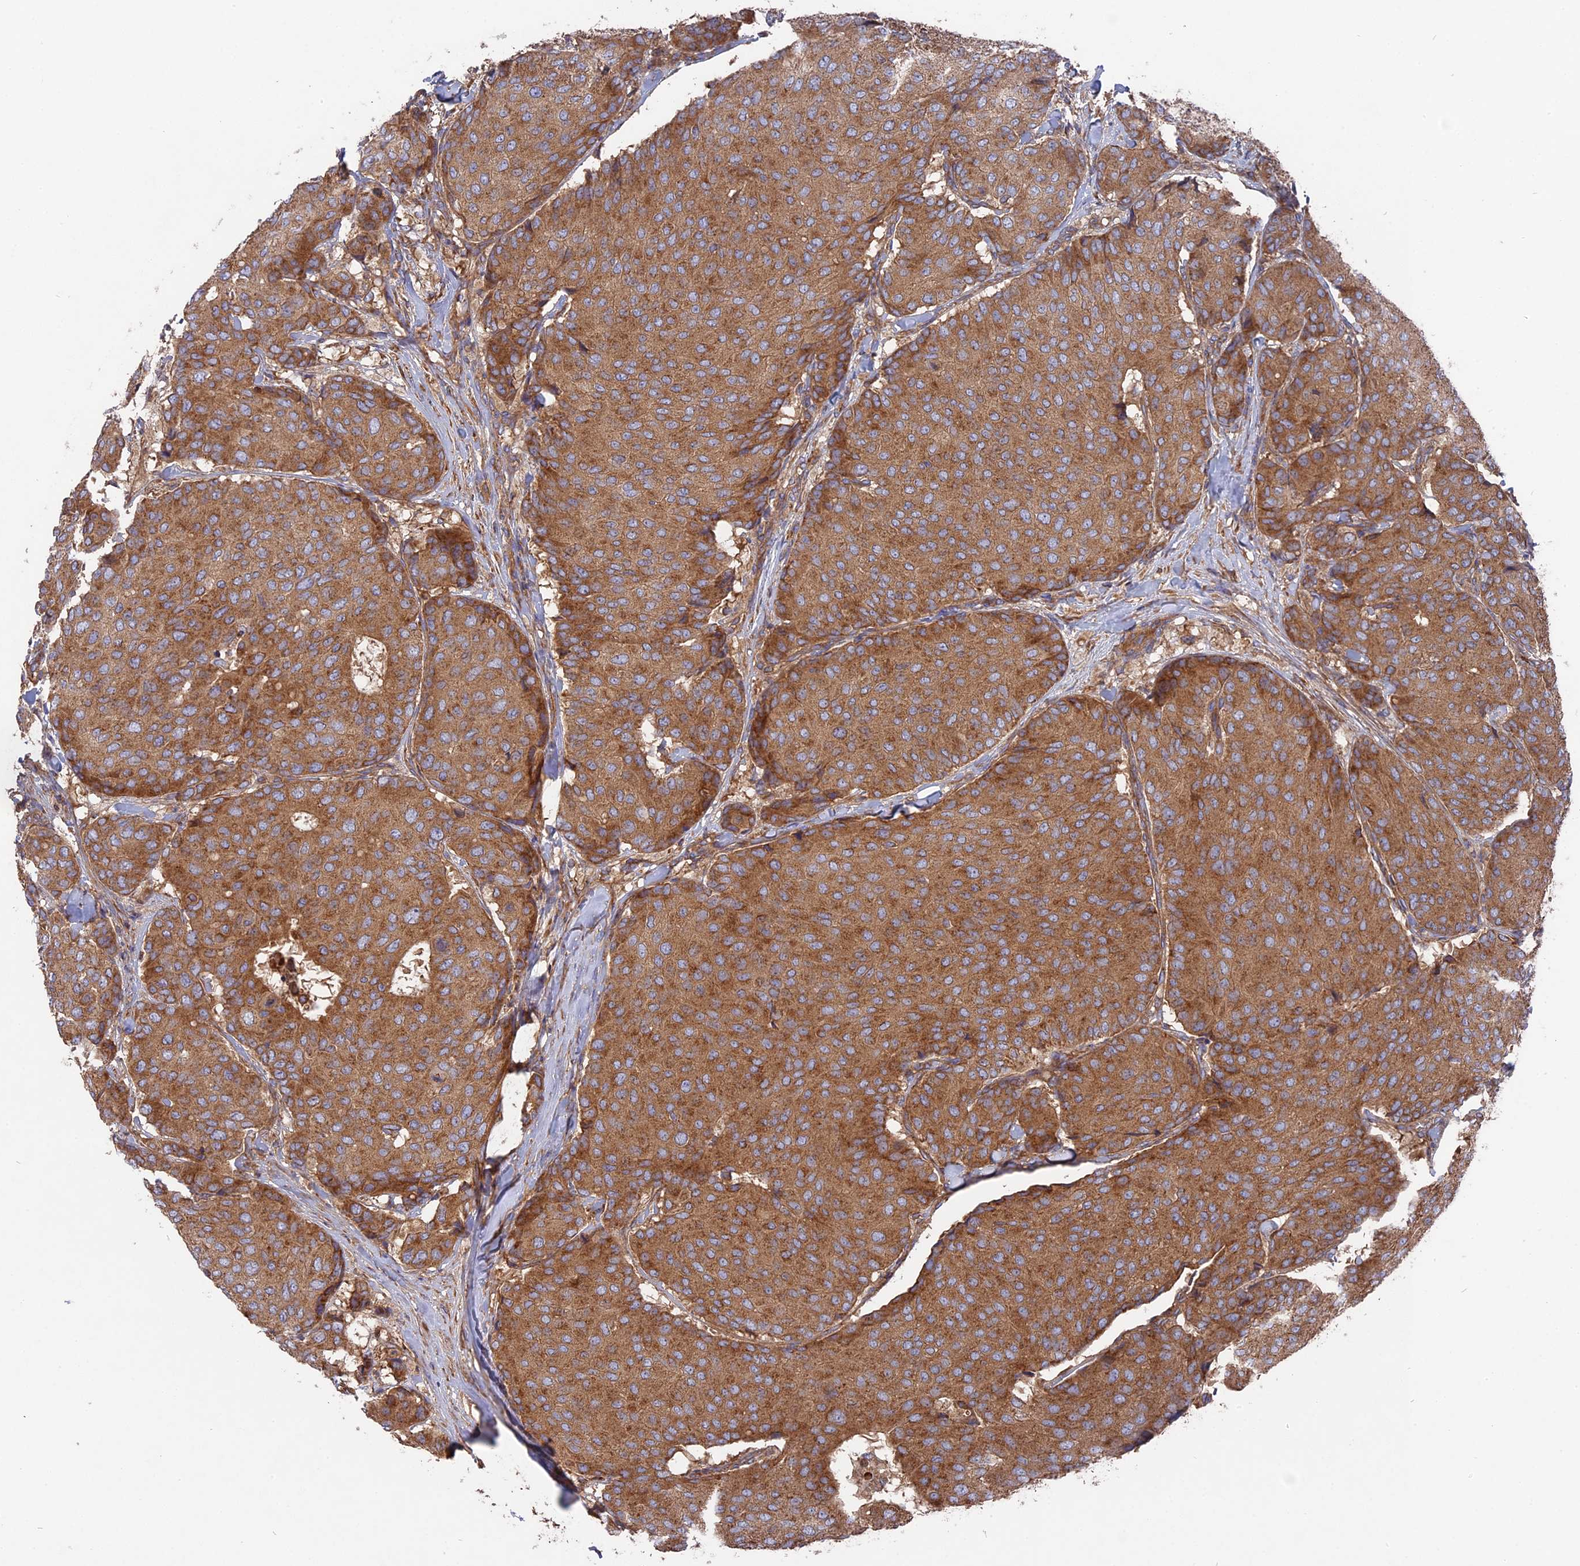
{"staining": {"intensity": "moderate", "quantity": ">75%", "location": "cytoplasmic/membranous"}, "tissue": "breast cancer", "cell_type": "Tumor cells", "image_type": "cancer", "snomed": [{"axis": "morphology", "description": "Duct carcinoma"}, {"axis": "topography", "description": "Breast"}], "caption": "About >75% of tumor cells in human intraductal carcinoma (breast) reveal moderate cytoplasmic/membranous protein expression as visualized by brown immunohistochemical staining.", "gene": "TELO2", "patient": {"sex": "female", "age": 75}}